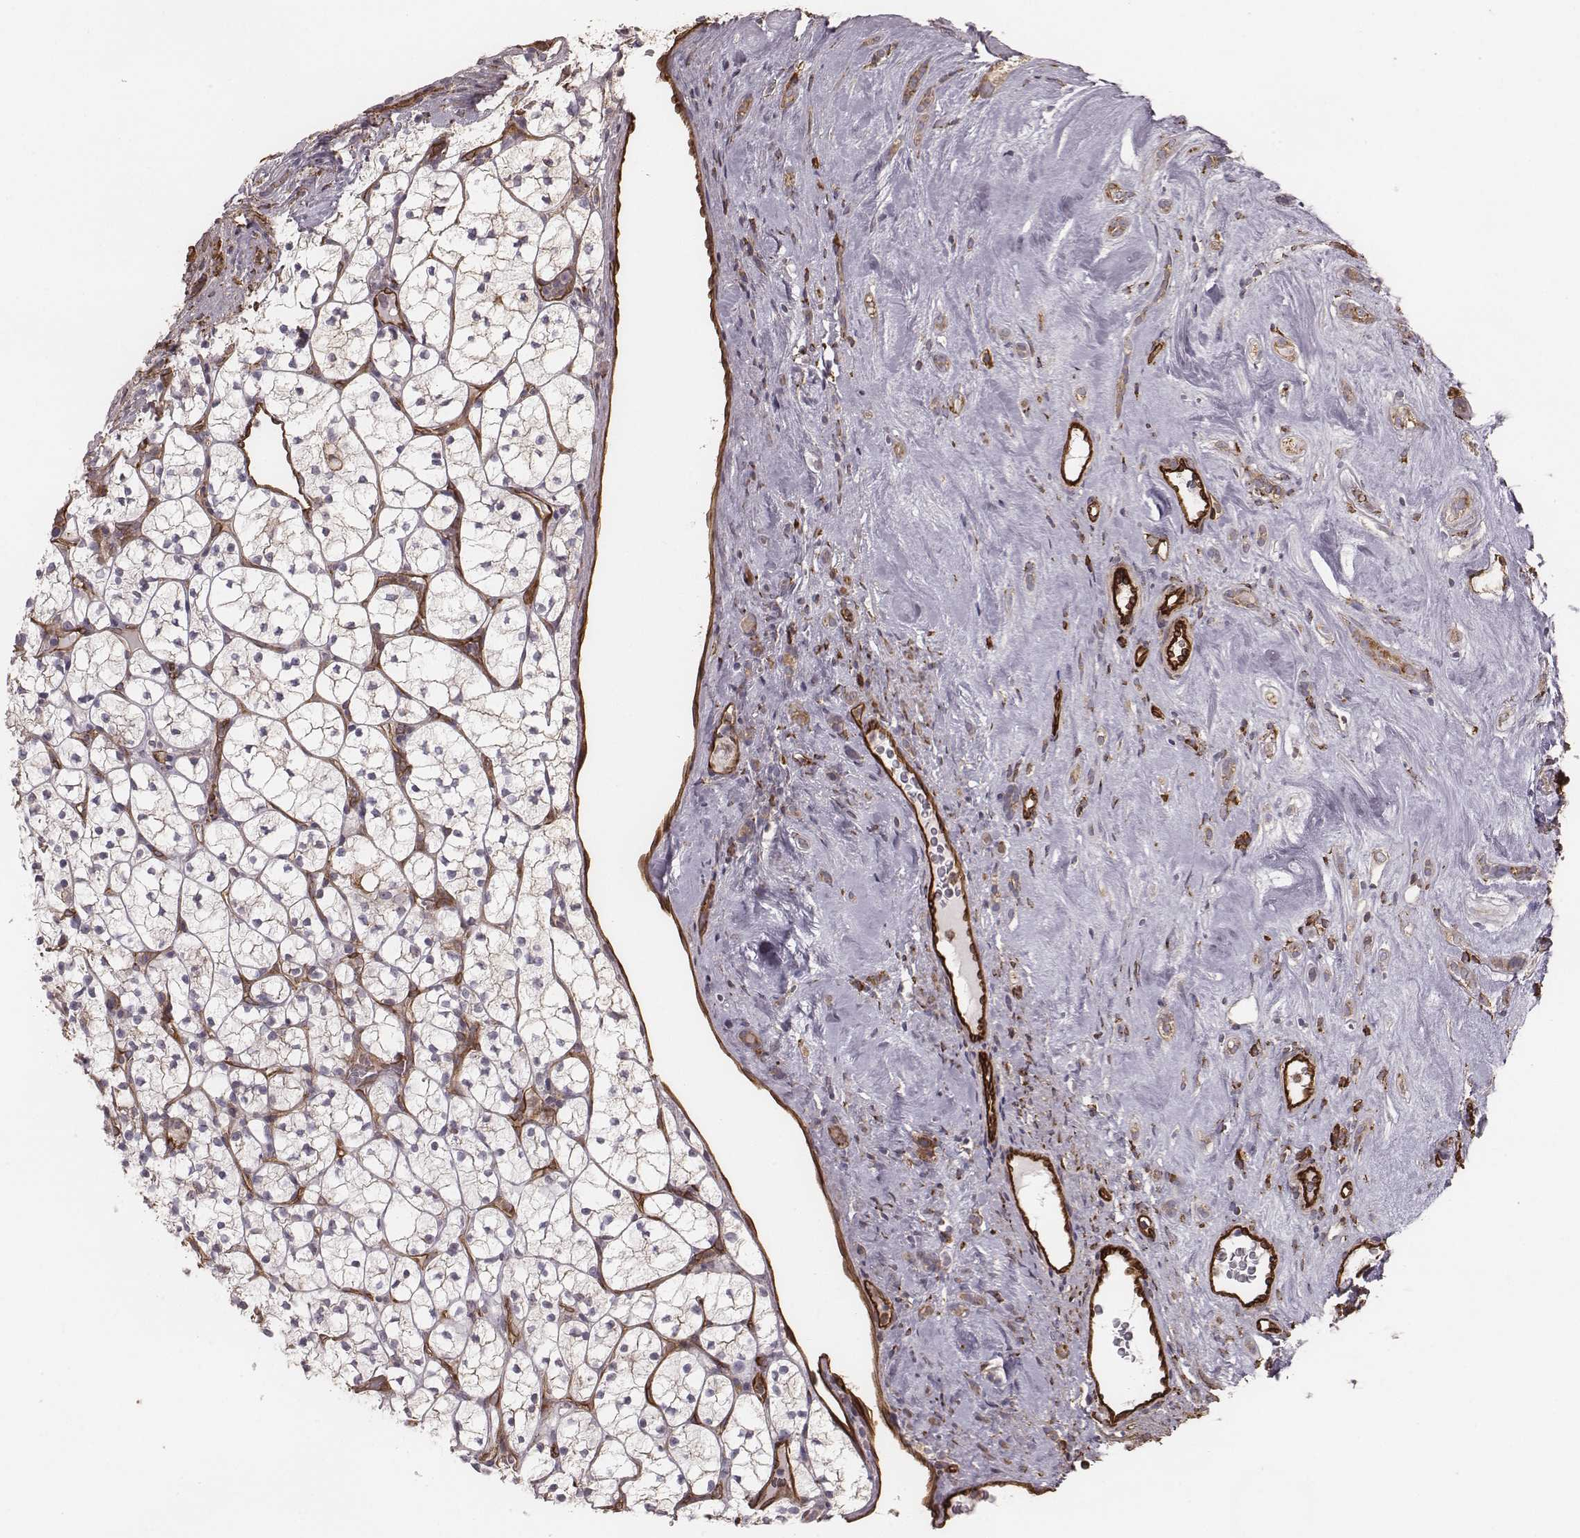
{"staining": {"intensity": "negative", "quantity": "none", "location": "none"}, "tissue": "renal cancer", "cell_type": "Tumor cells", "image_type": "cancer", "snomed": [{"axis": "morphology", "description": "Adenocarcinoma, NOS"}, {"axis": "topography", "description": "Kidney"}], "caption": "Tumor cells show no significant staining in renal cancer (adenocarcinoma).", "gene": "PALMD", "patient": {"sex": "female", "age": 89}}